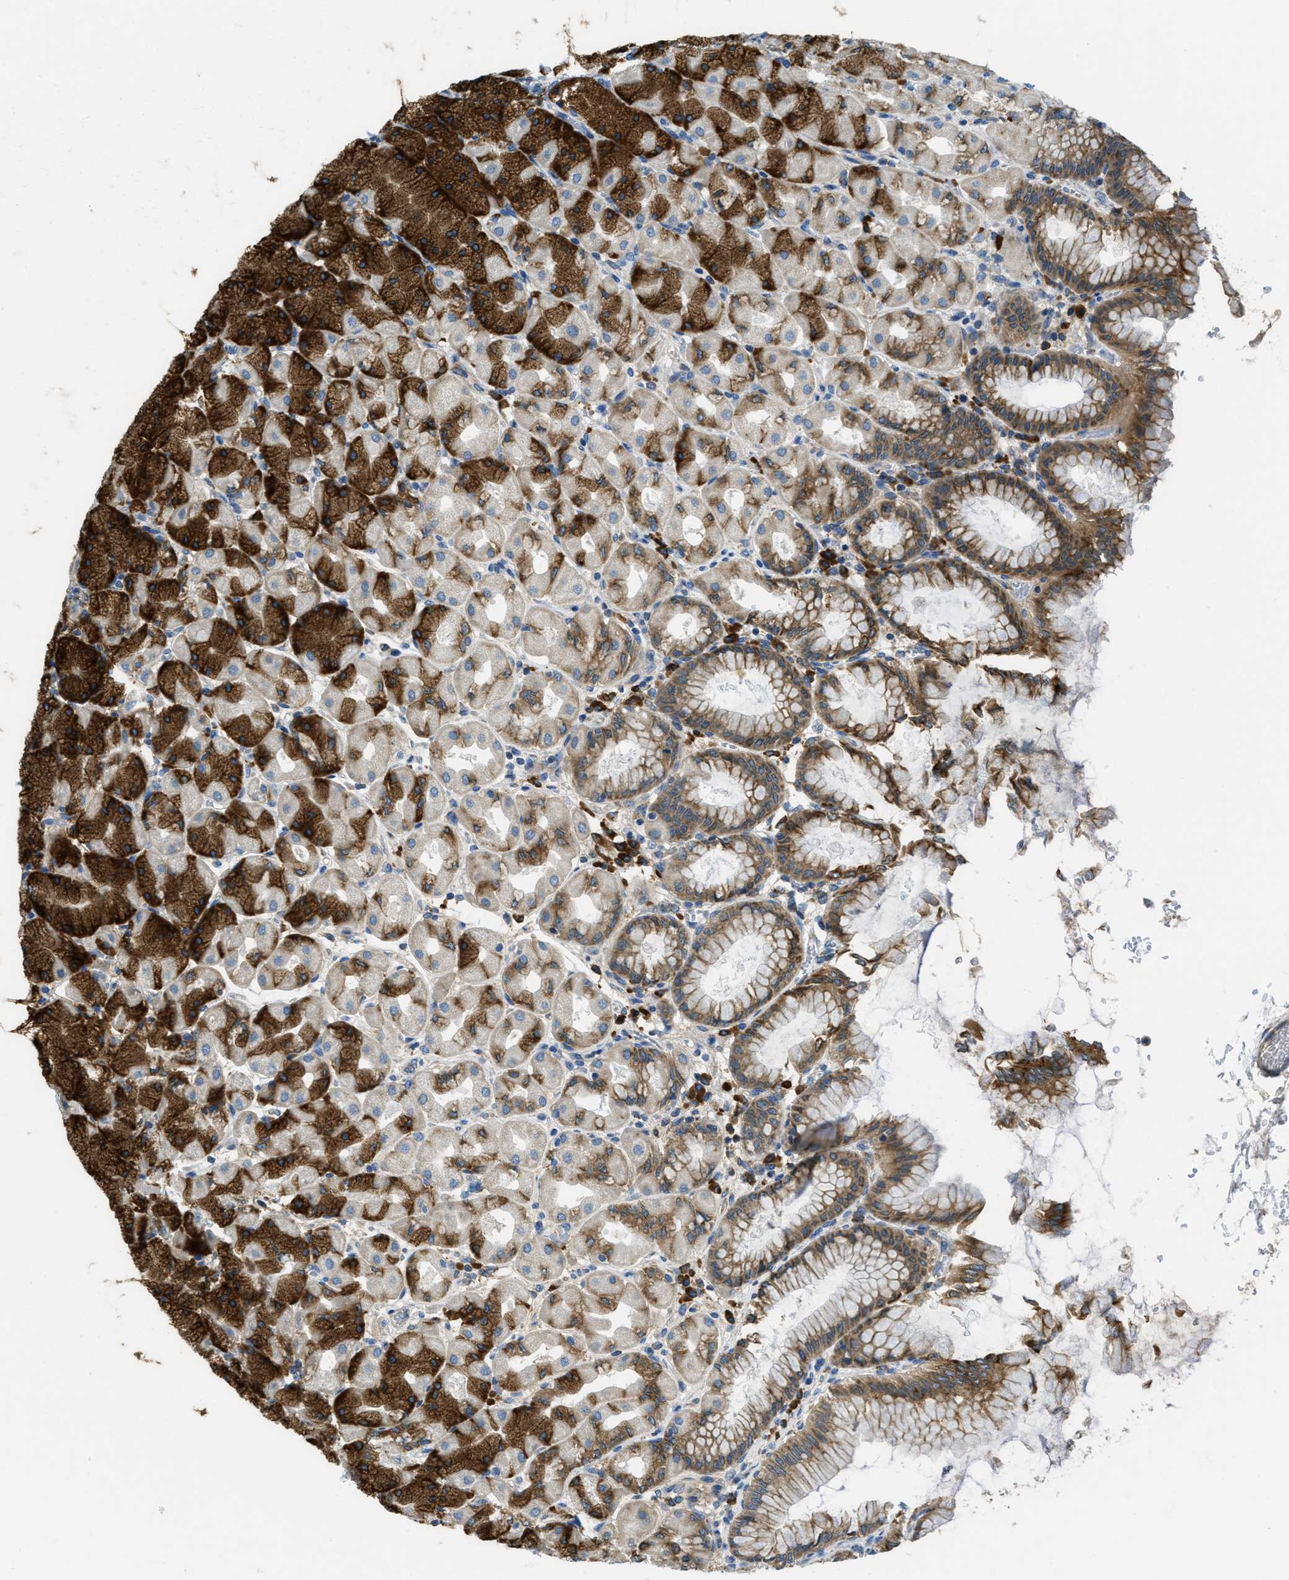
{"staining": {"intensity": "strong", "quantity": "25%-75%", "location": "cytoplasmic/membranous"}, "tissue": "stomach", "cell_type": "Glandular cells", "image_type": "normal", "snomed": [{"axis": "morphology", "description": "Normal tissue, NOS"}, {"axis": "topography", "description": "Stomach, upper"}], "caption": "Immunohistochemistry (IHC) image of benign stomach stained for a protein (brown), which exhibits high levels of strong cytoplasmic/membranous expression in approximately 25%-75% of glandular cells.", "gene": "SSR1", "patient": {"sex": "female", "age": 56}}